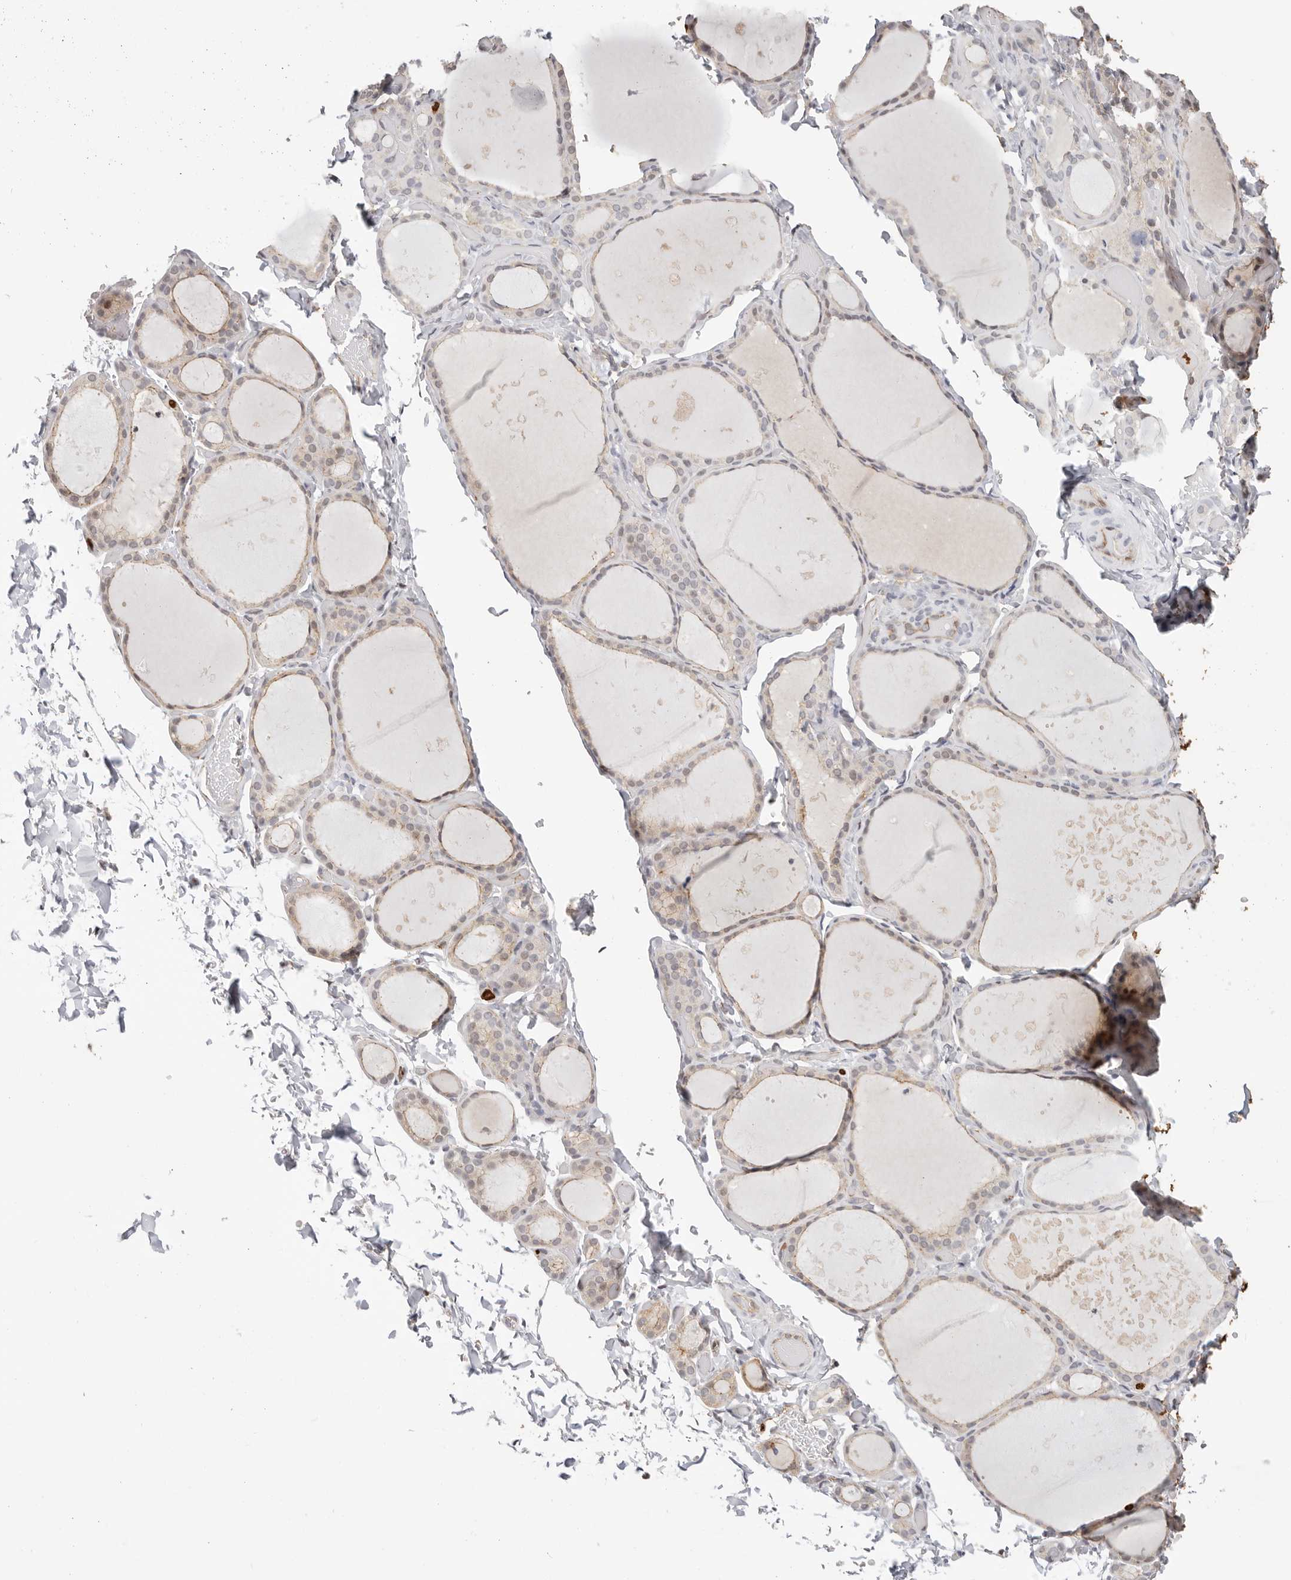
{"staining": {"intensity": "weak", "quantity": "25%-75%", "location": "cytoplasmic/membranous"}, "tissue": "thyroid gland", "cell_type": "Glandular cells", "image_type": "normal", "snomed": [{"axis": "morphology", "description": "Normal tissue, NOS"}, {"axis": "topography", "description": "Thyroid gland"}], "caption": "Immunohistochemical staining of benign human thyroid gland shows low levels of weak cytoplasmic/membranous positivity in approximately 25%-75% of glandular cells.", "gene": "AFDN", "patient": {"sex": "female", "age": 44}}